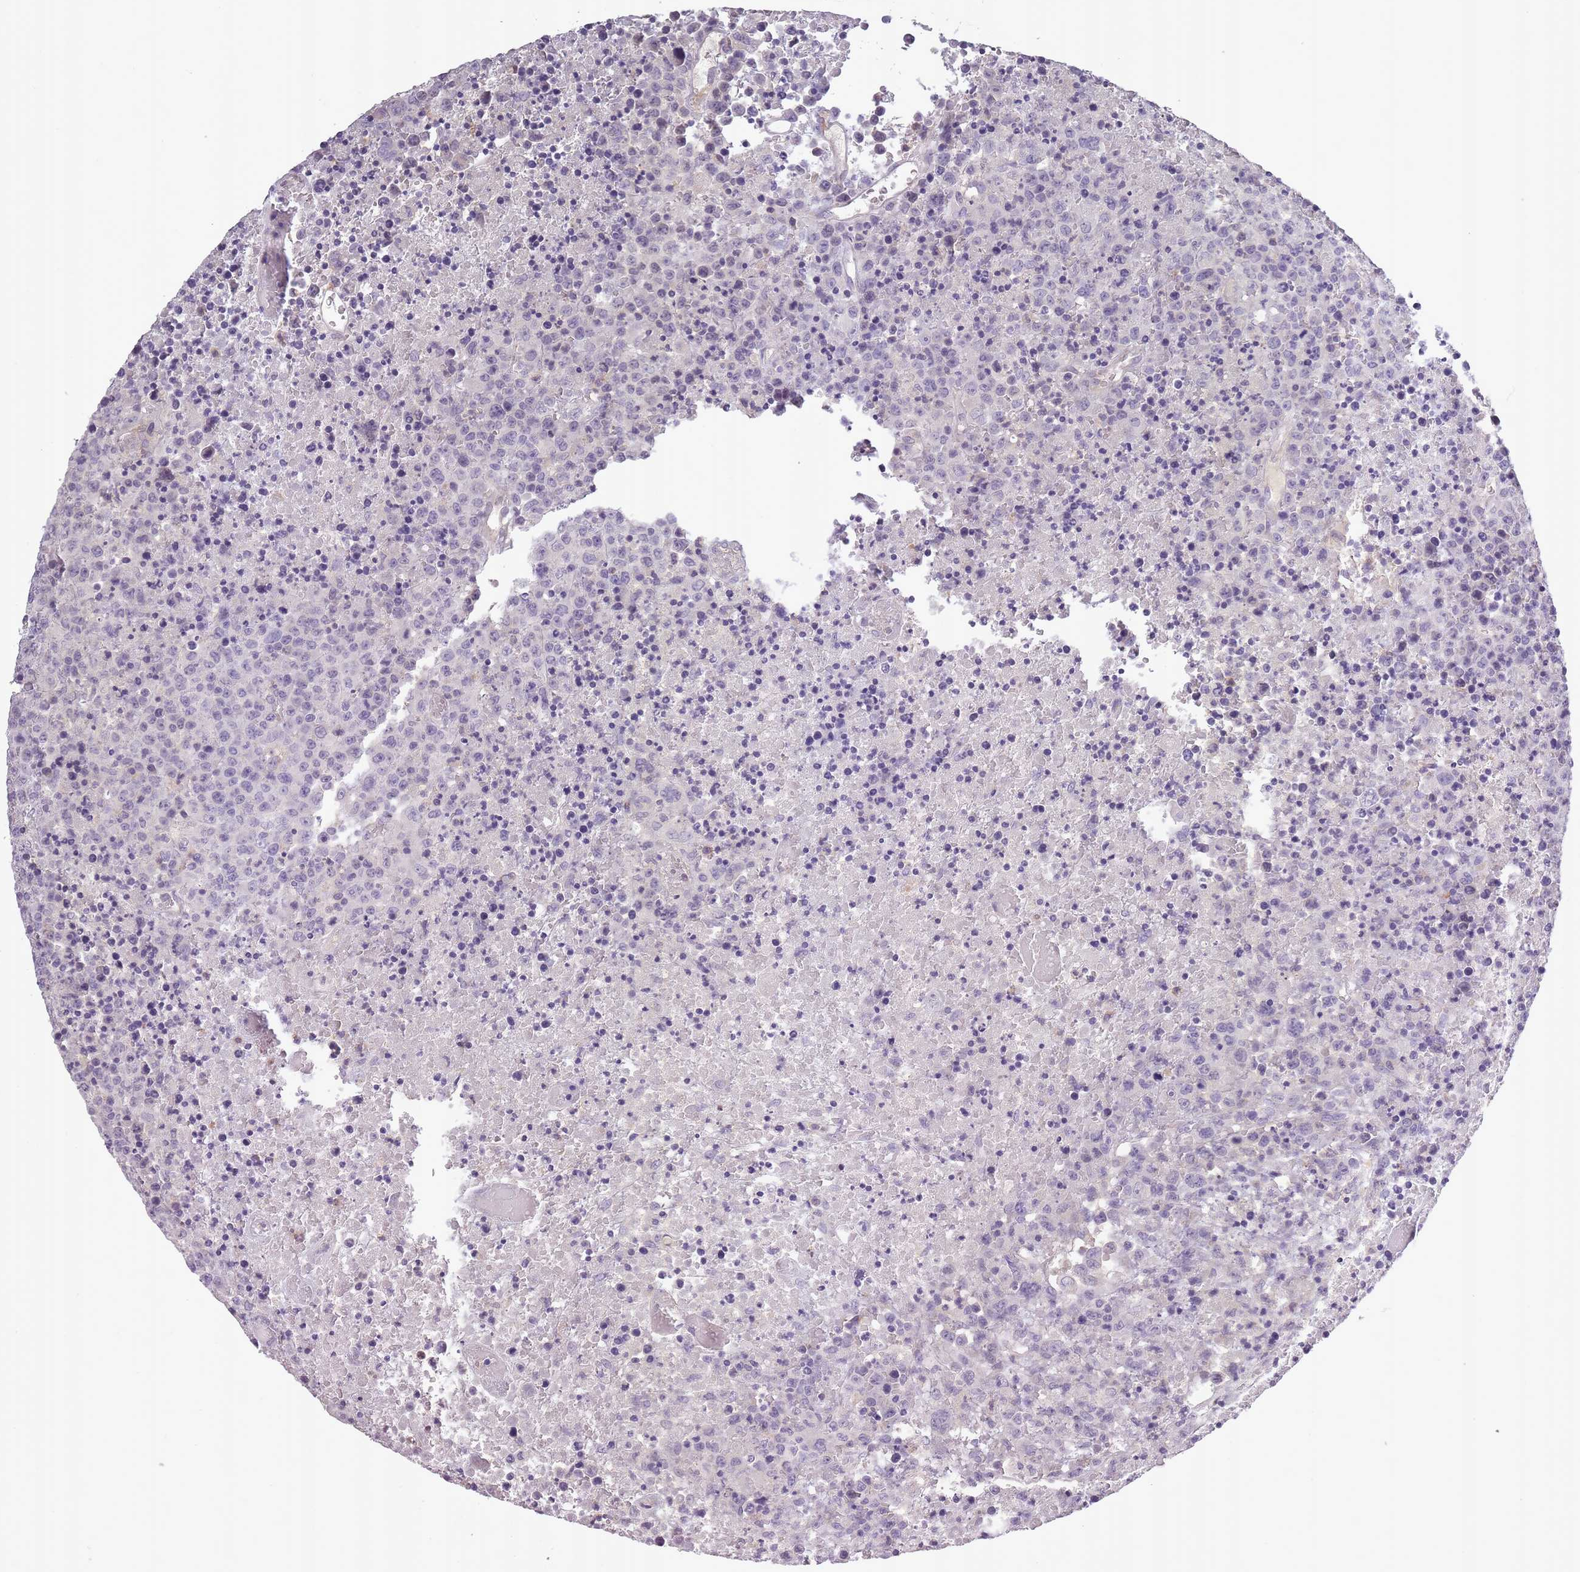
{"staining": {"intensity": "negative", "quantity": "none", "location": "none"}, "tissue": "lymphoma", "cell_type": "Tumor cells", "image_type": "cancer", "snomed": [{"axis": "morphology", "description": "Malignant lymphoma, non-Hodgkin's type, High grade"}, {"axis": "topography", "description": "Lymph node"}], "caption": "Human lymphoma stained for a protein using immunohistochemistry reveals no staining in tumor cells.", "gene": "SLC8A2", "patient": {"sex": "male", "age": 16}}